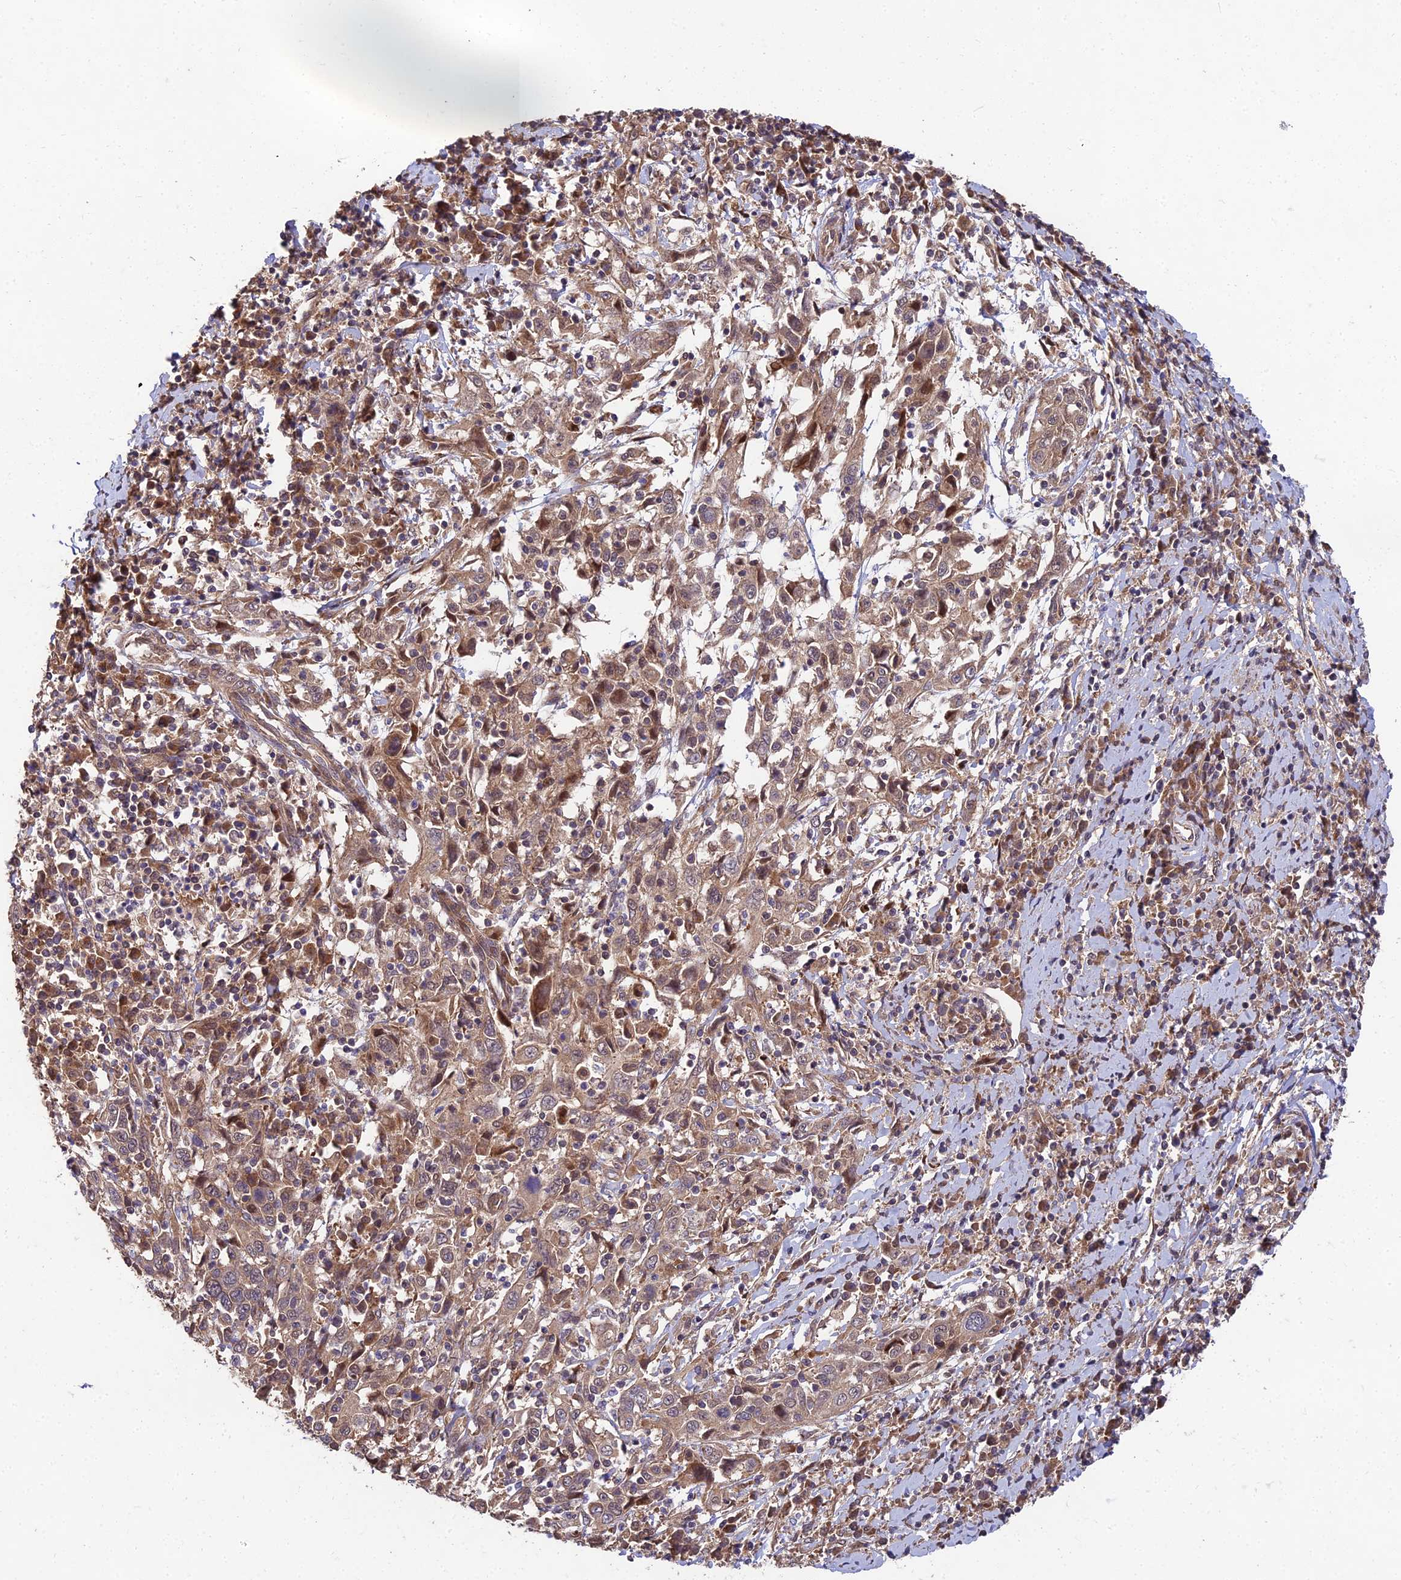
{"staining": {"intensity": "moderate", "quantity": ">75%", "location": "cytoplasmic/membranous"}, "tissue": "cervical cancer", "cell_type": "Tumor cells", "image_type": "cancer", "snomed": [{"axis": "morphology", "description": "Squamous cell carcinoma, NOS"}, {"axis": "topography", "description": "Cervix"}], "caption": "Immunohistochemistry (IHC) photomicrograph of neoplastic tissue: human cervical cancer stained using IHC shows medium levels of moderate protein expression localized specifically in the cytoplasmic/membranous of tumor cells, appearing as a cytoplasmic/membranous brown color.", "gene": "MKKS", "patient": {"sex": "female", "age": 46}}